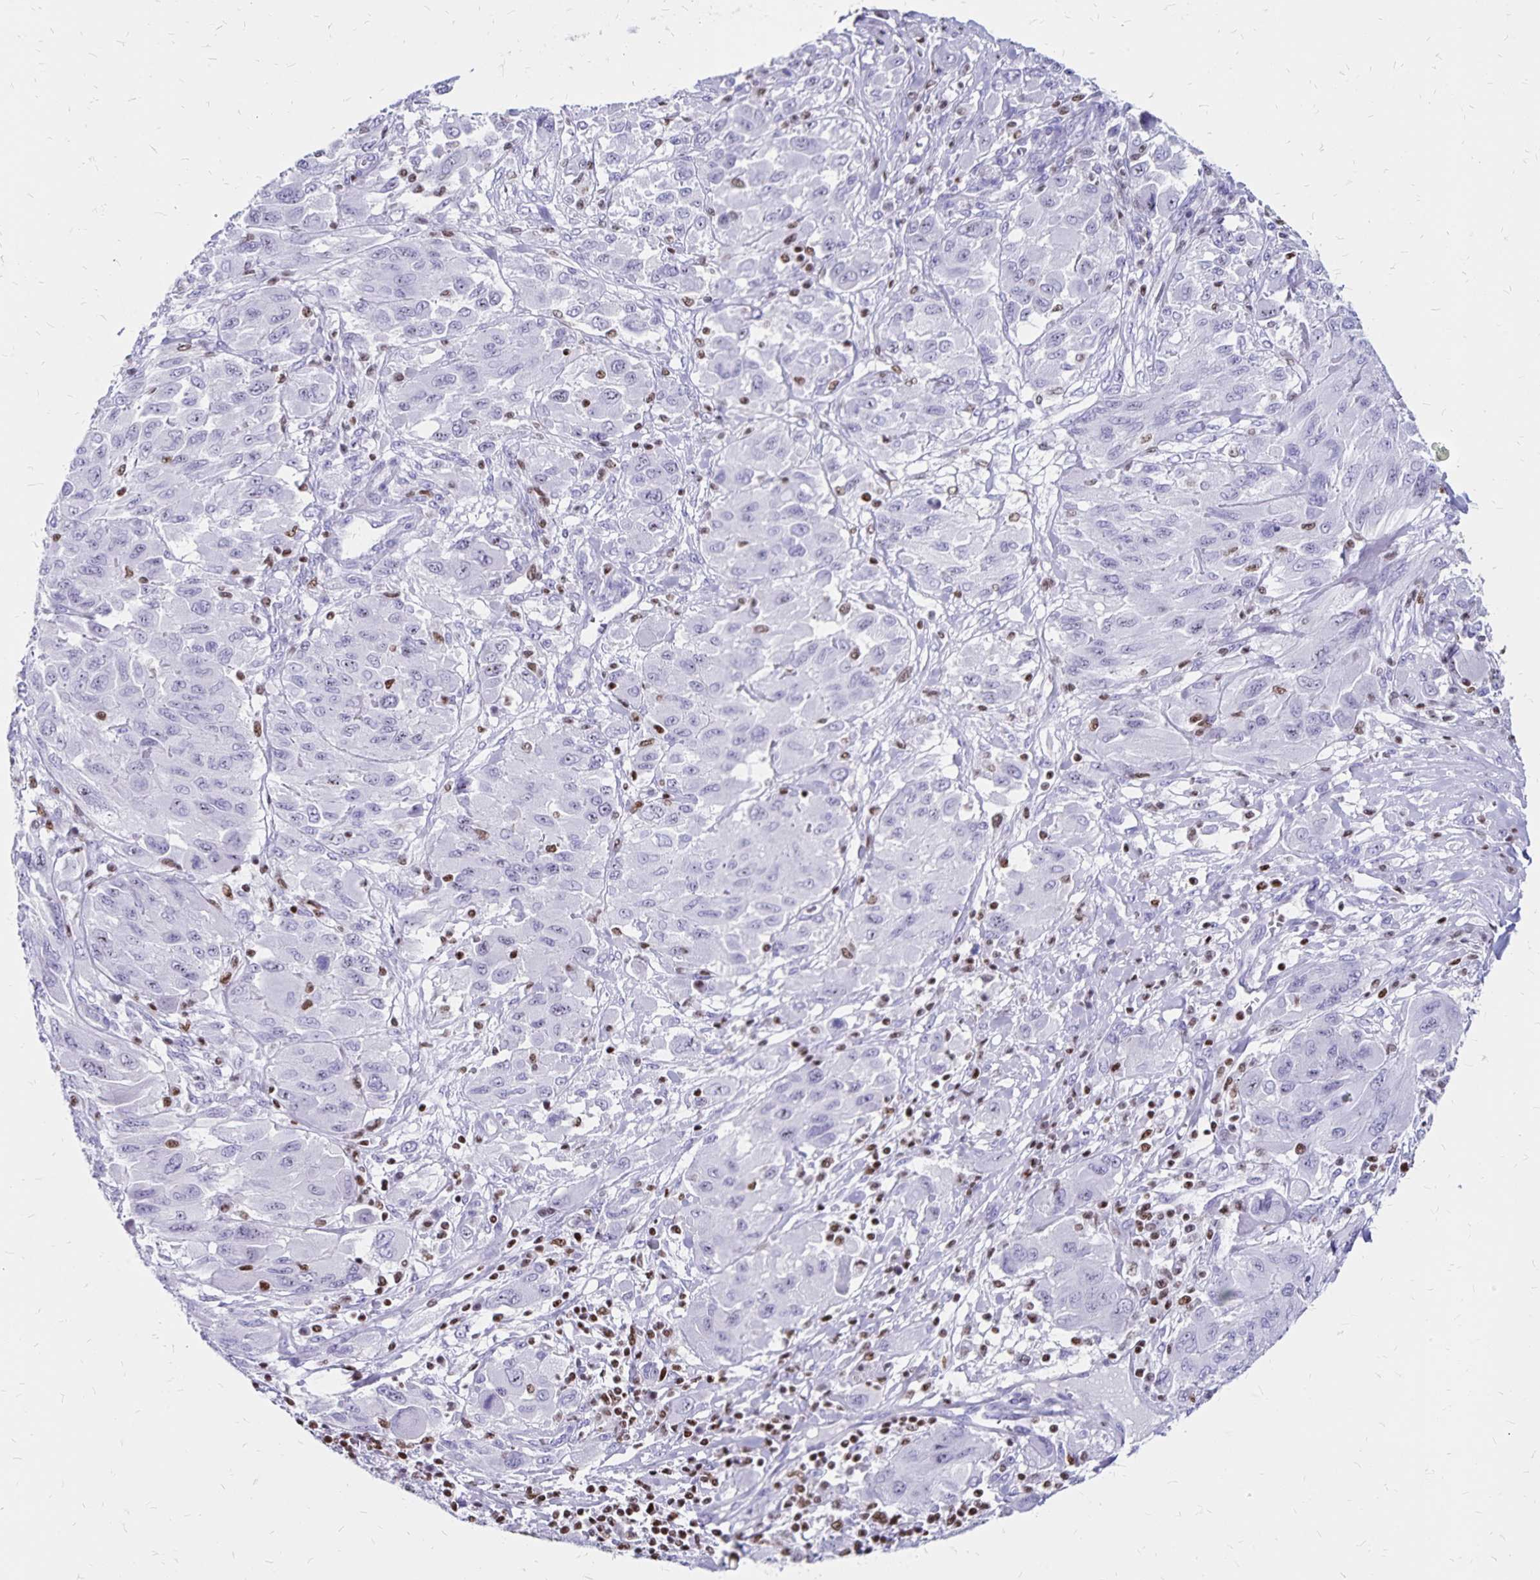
{"staining": {"intensity": "negative", "quantity": "none", "location": "none"}, "tissue": "melanoma", "cell_type": "Tumor cells", "image_type": "cancer", "snomed": [{"axis": "morphology", "description": "Malignant melanoma, NOS"}, {"axis": "topography", "description": "Skin"}], "caption": "Image shows no significant protein staining in tumor cells of melanoma.", "gene": "IKZF1", "patient": {"sex": "female", "age": 91}}